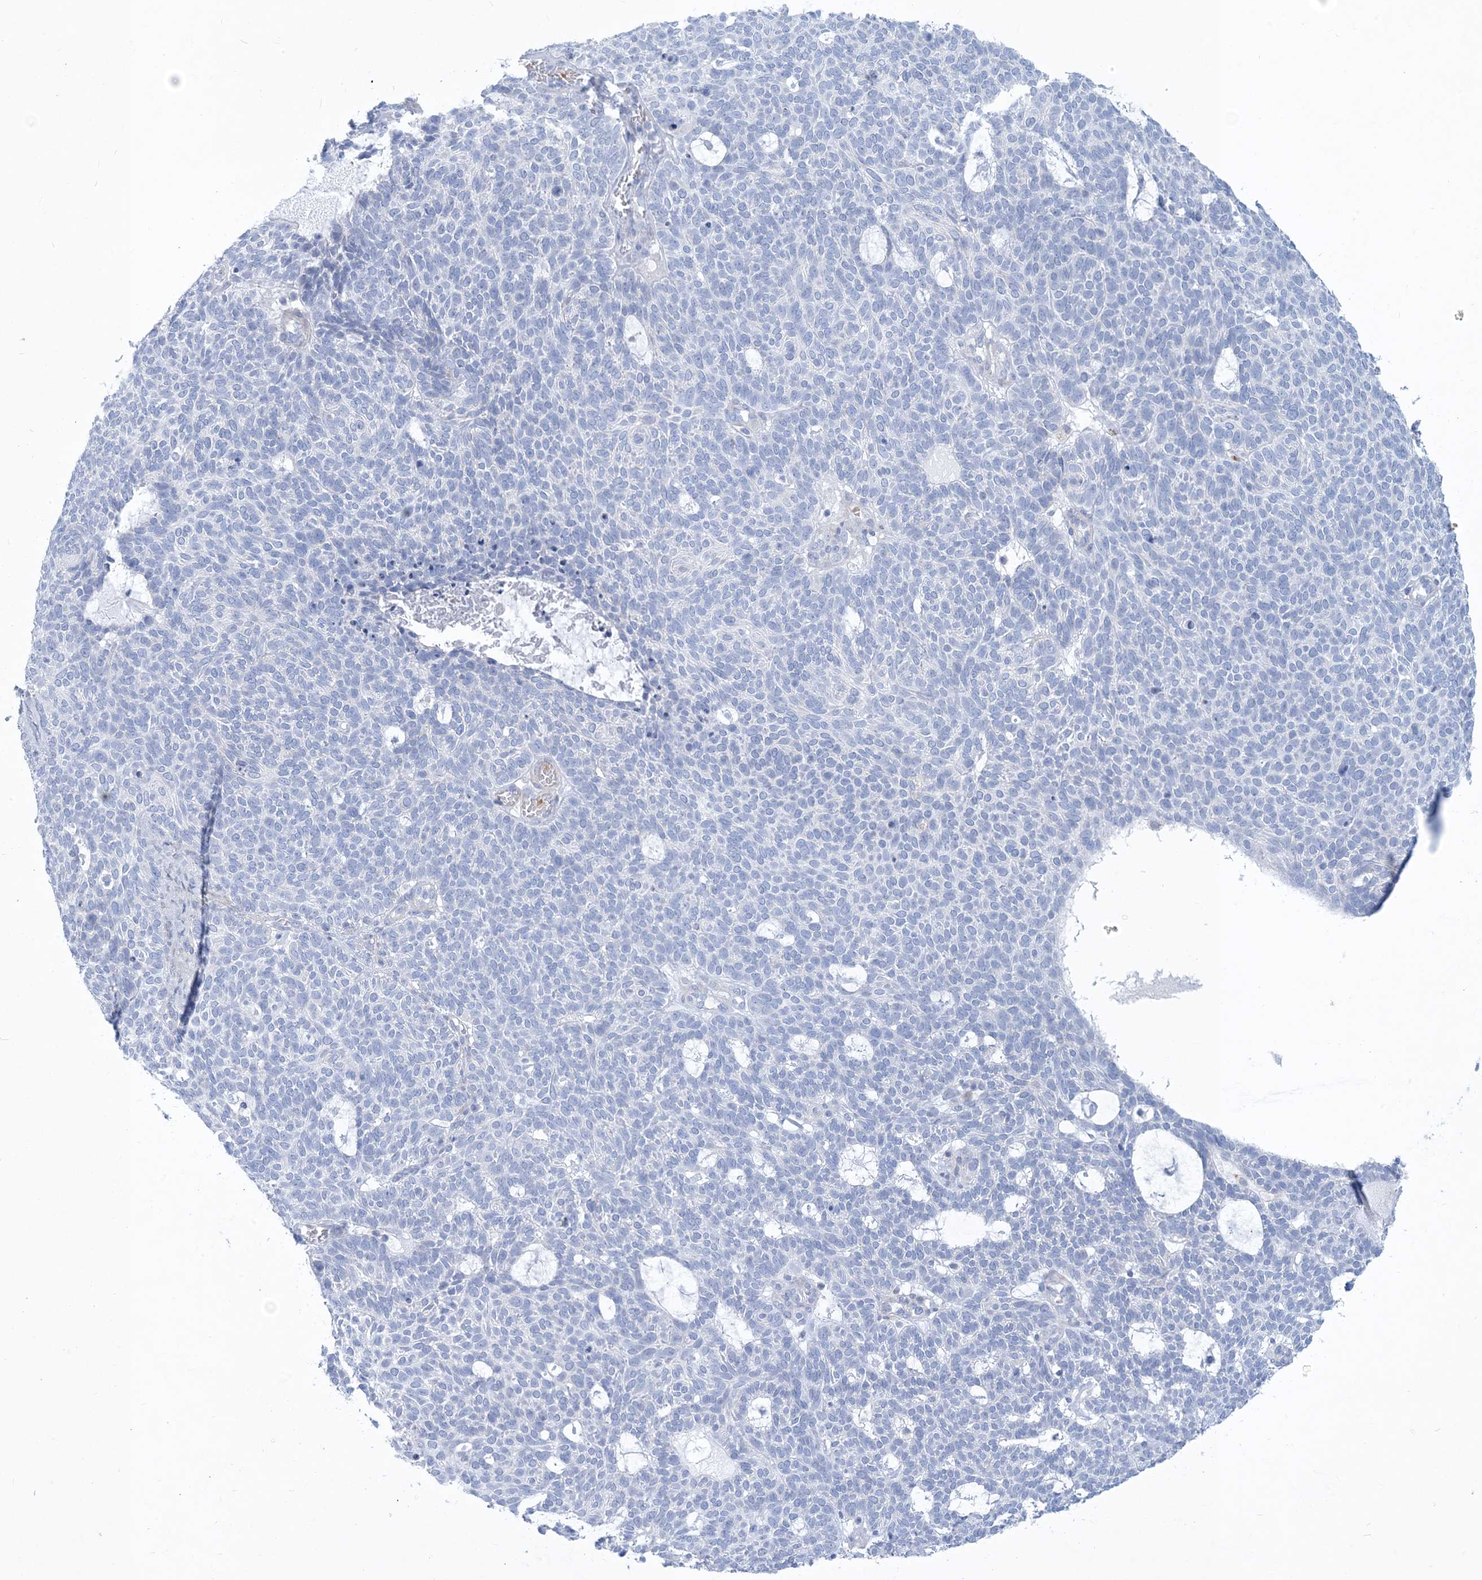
{"staining": {"intensity": "negative", "quantity": "none", "location": "none"}, "tissue": "skin cancer", "cell_type": "Tumor cells", "image_type": "cancer", "snomed": [{"axis": "morphology", "description": "Squamous cell carcinoma, NOS"}, {"axis": "topography", "description": "Skin"}], "caption": "Immunohistochemistry of skin cancer (squamous cell carcinoma) demonstrates no staining in tumor cells. The staining is performed using DAB (3,3'-diaminobenzidine) brown chromogen with nuclei counter-stained in using hematoxylin.", "gene": "MOXD1", "patient": {"sex": "female", "age": 90}}